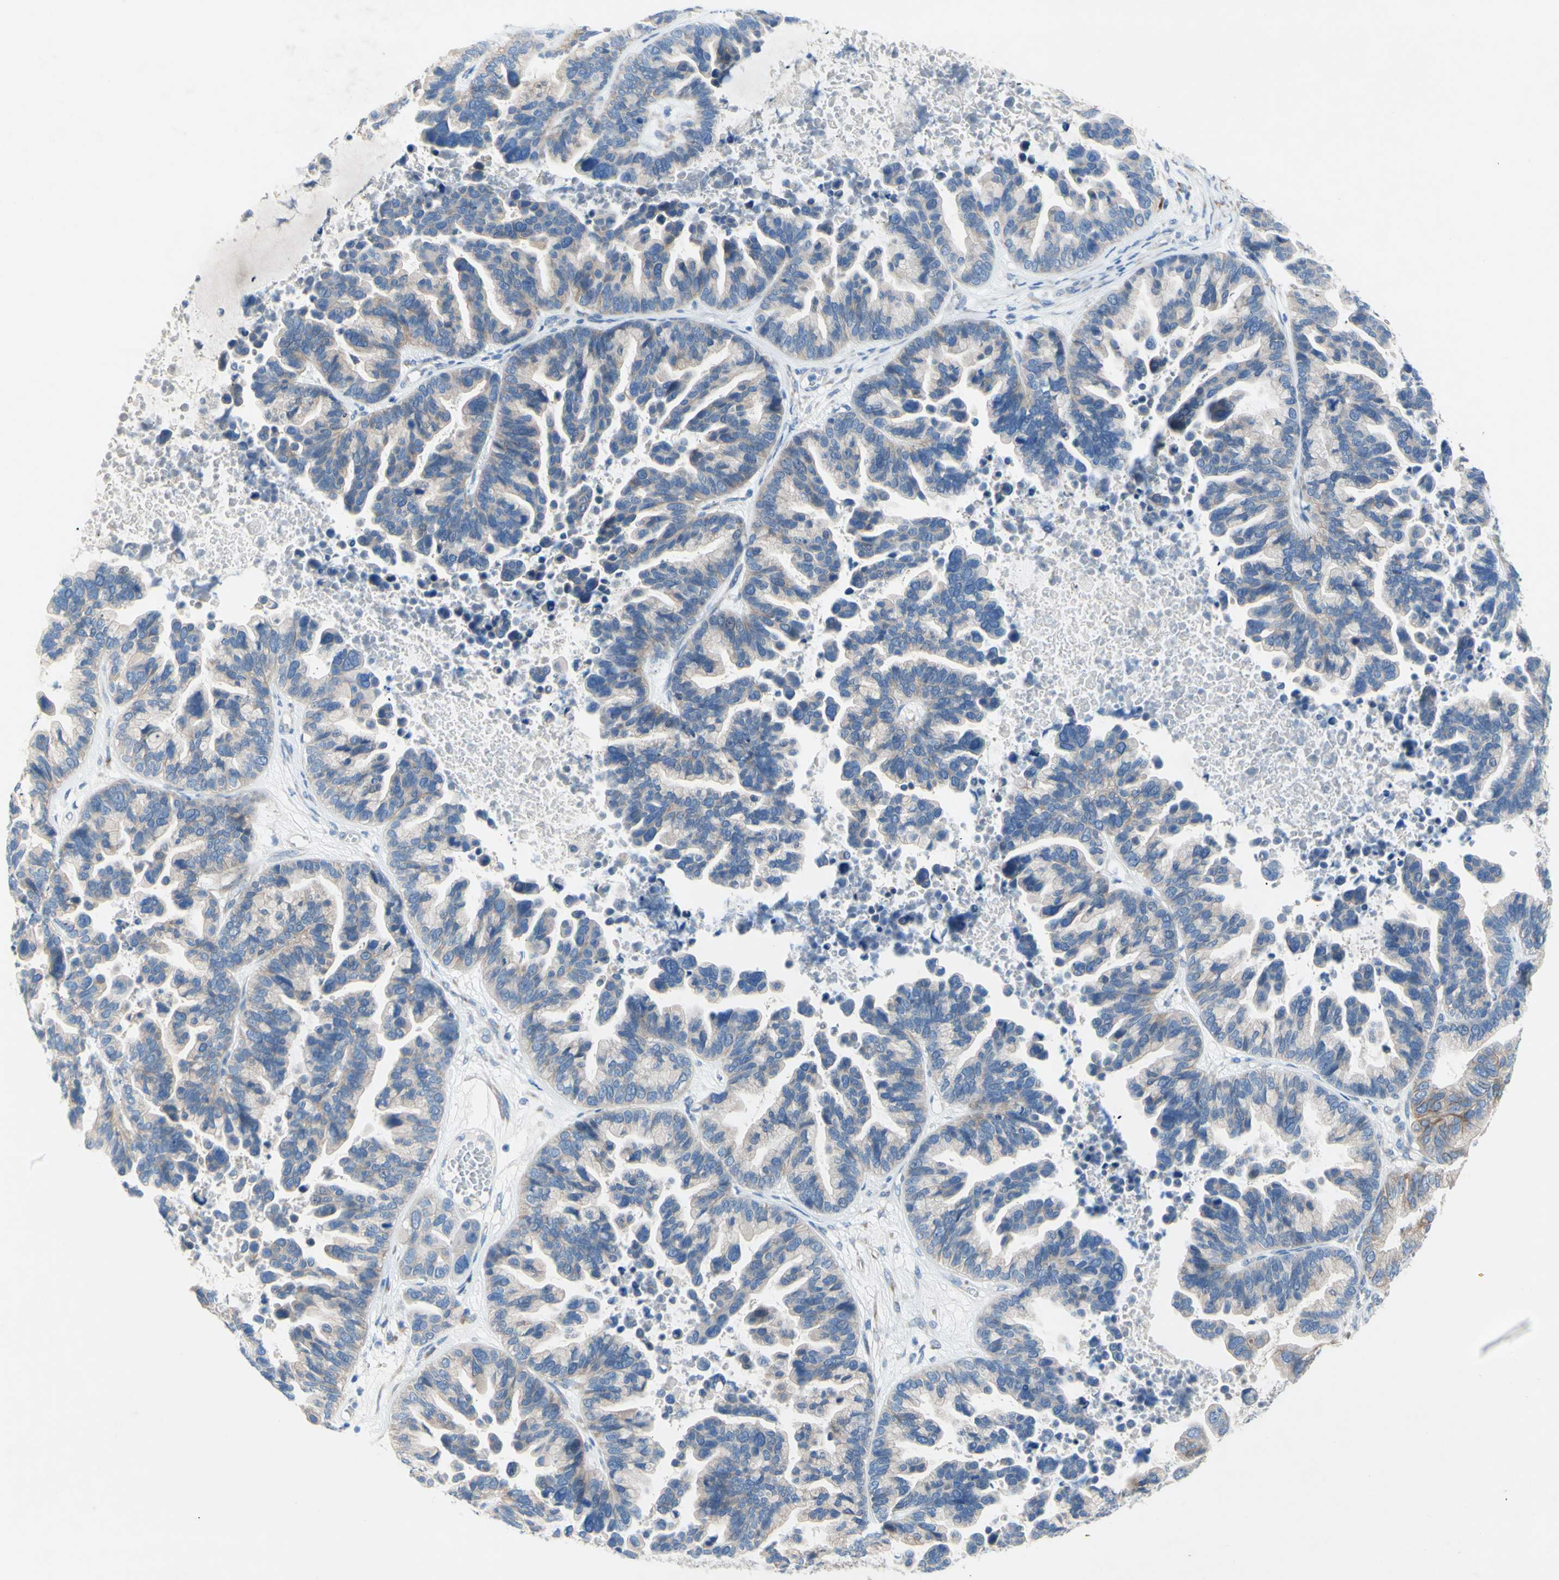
{"staining": {"intensity": "weak", "quantity": "<25%", "location": "cytoplasmic/membranous"}, "tissue": "ovarian cancer", "cell_type": "Tumor cells", "image_type": "cancer", "snomed": [{"axis": "morphology", "description": "Cystadenocarcinoma, serous, NOS"}, {"axis": "topography", "description": "Ovary"}], "caption": "The IHC photomicrograph has no significant staining in tumor cells of ovarian serous cystadenocarcinoma tissue. (Brightfield microscopy of DAB (3,3'-diaminobenzidine) immunohistochemistry at high magnification).", "gene": "TMIGD2", "patient": {"sex": "female", "age": 56}}